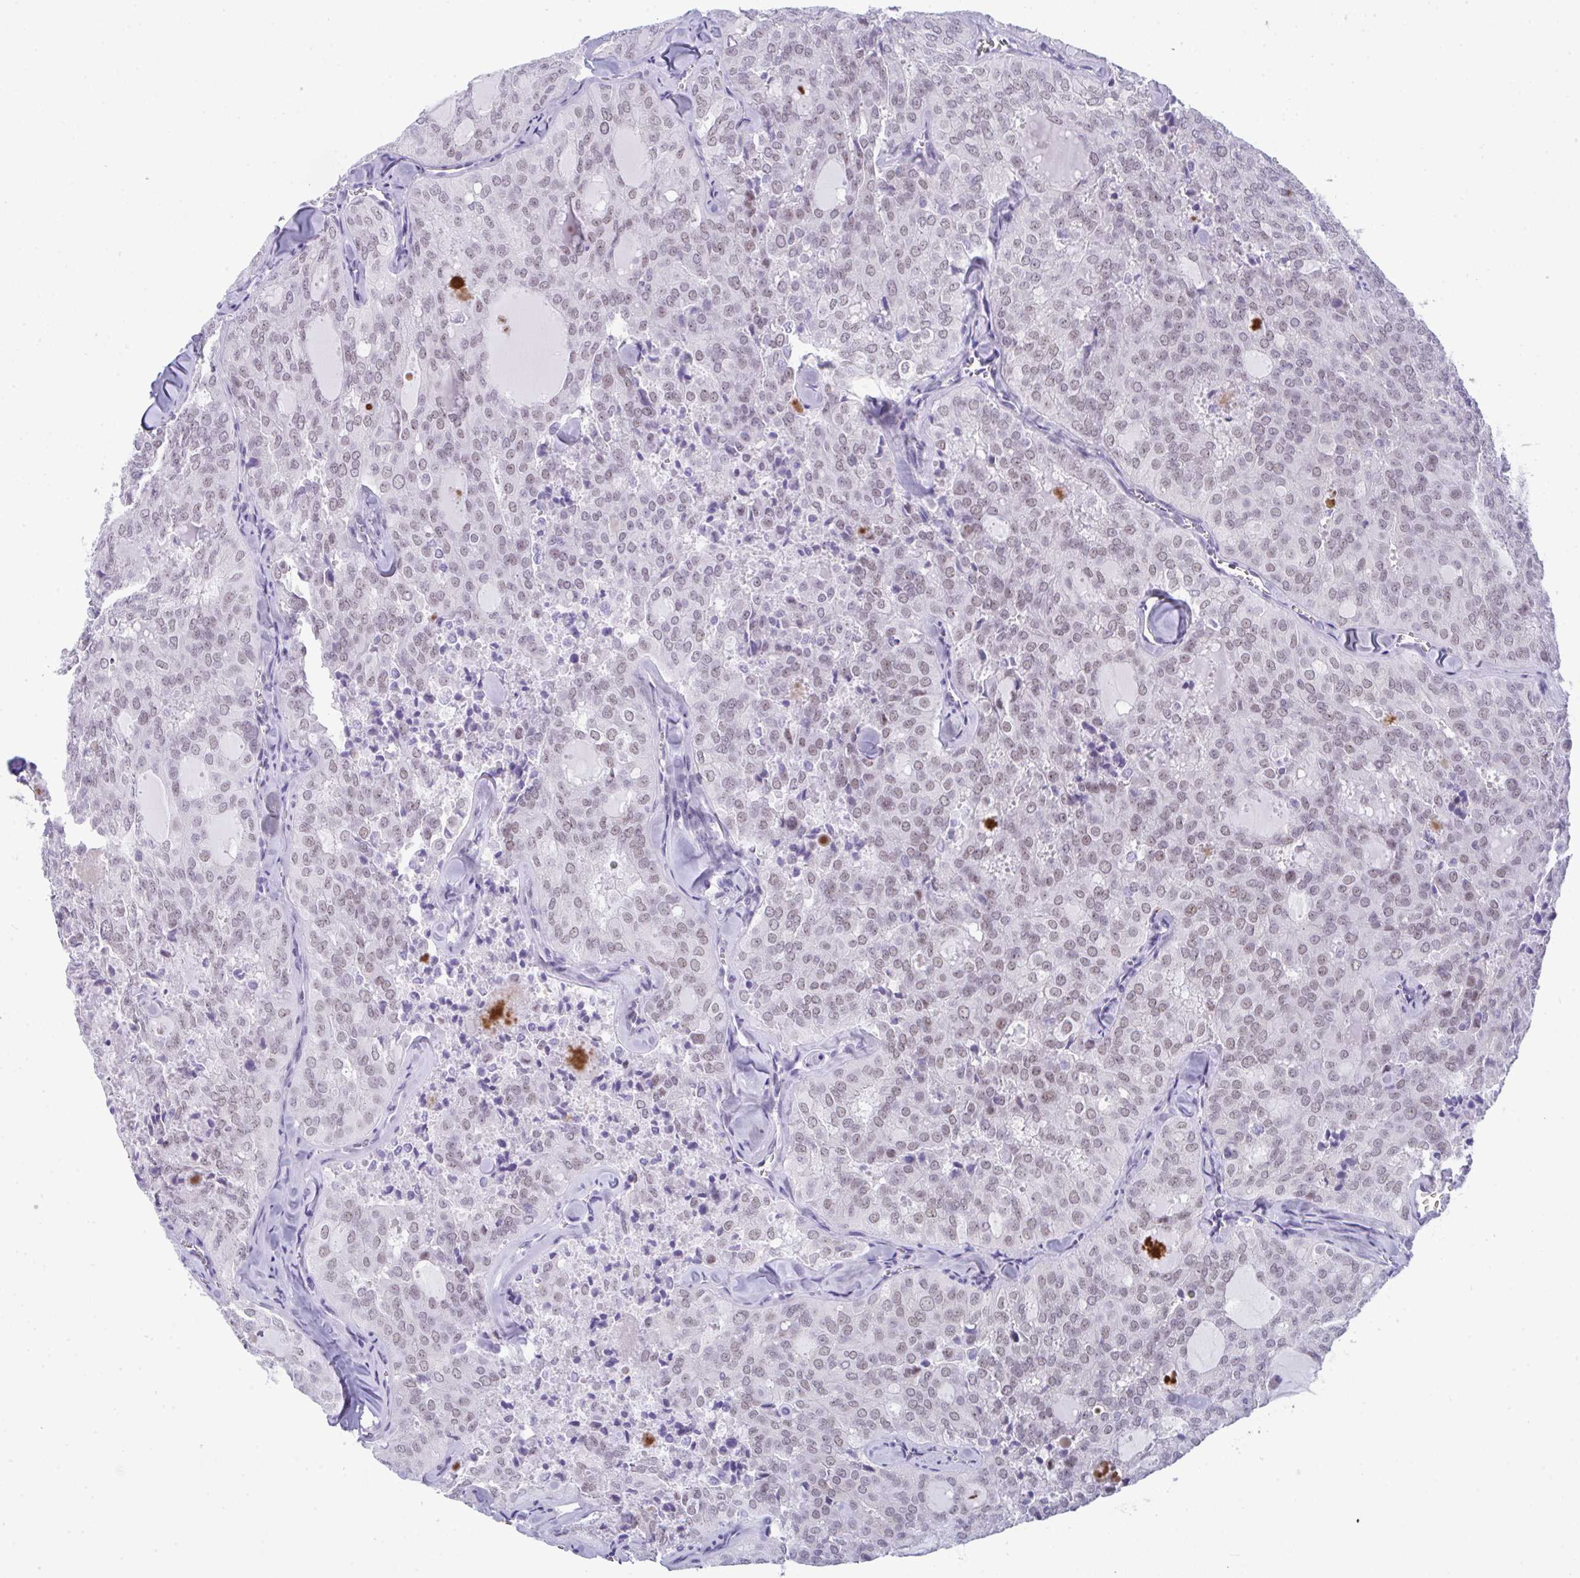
{"staining": {"intensity": "weak", "quantity": "25%-75%", "location": "nuclear"}, "tissue": "thyroid cancer", "cell_type": "Tumor cells", "image_type": "cancer", "snomed": [{"axis": "morphology", "description": "Follicular adenoma carcinoma, NOS"}, {"axis": "topography", "description": "Thyroid gland"}], "caption": "Immunohistochemistry staining of thyroid cancer, which shows low levels of weak nuclear expression in about 25%-75% of tumor cells indicating weak nuclear protein staining. The staining was performed using DAB (3,3'-diaminobenzidine) (brown) for protein detection and nuclei were counterstained in hematoxylin (blue).", "gene": "CDK13", "patient": {"sex": "male", "age": 75}}